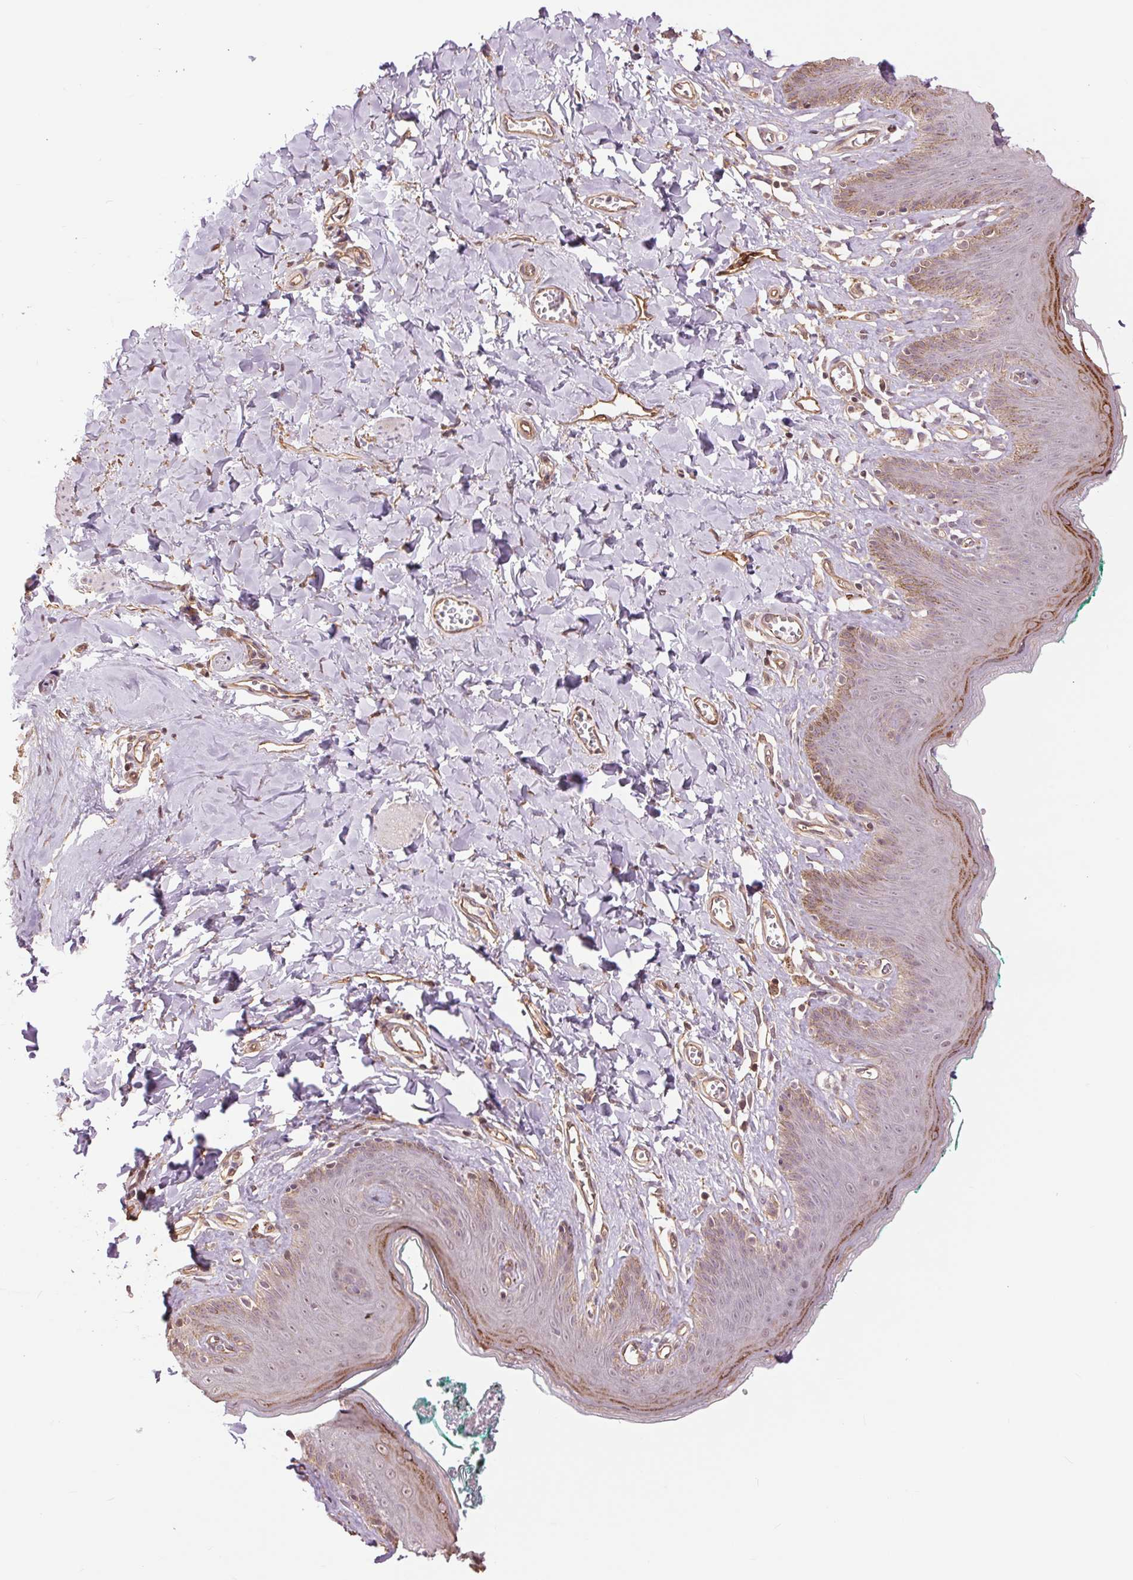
{"staining": {"intensity": "moderate", "quantity": "<25%", "location": "cytoplasmic/membranous"}, "tissue": "skin", "cell_type": "Epidermal cells", "image_type": "normal", "snomed": [{"axis": "morphology", "description": "Normal tissue, NOS"}, {"axis": "topography", "description": "Vulva"}, {"axis": "topography", "description": "Peripheral nerve tissue"}], "caption": "A low amount of moderate cytoplasmic/membranous staining is appreciated in about <25% of epidermal cells in normal skin.", "gene": "PALM", "patient": {"sex": "female", "age": 66}}